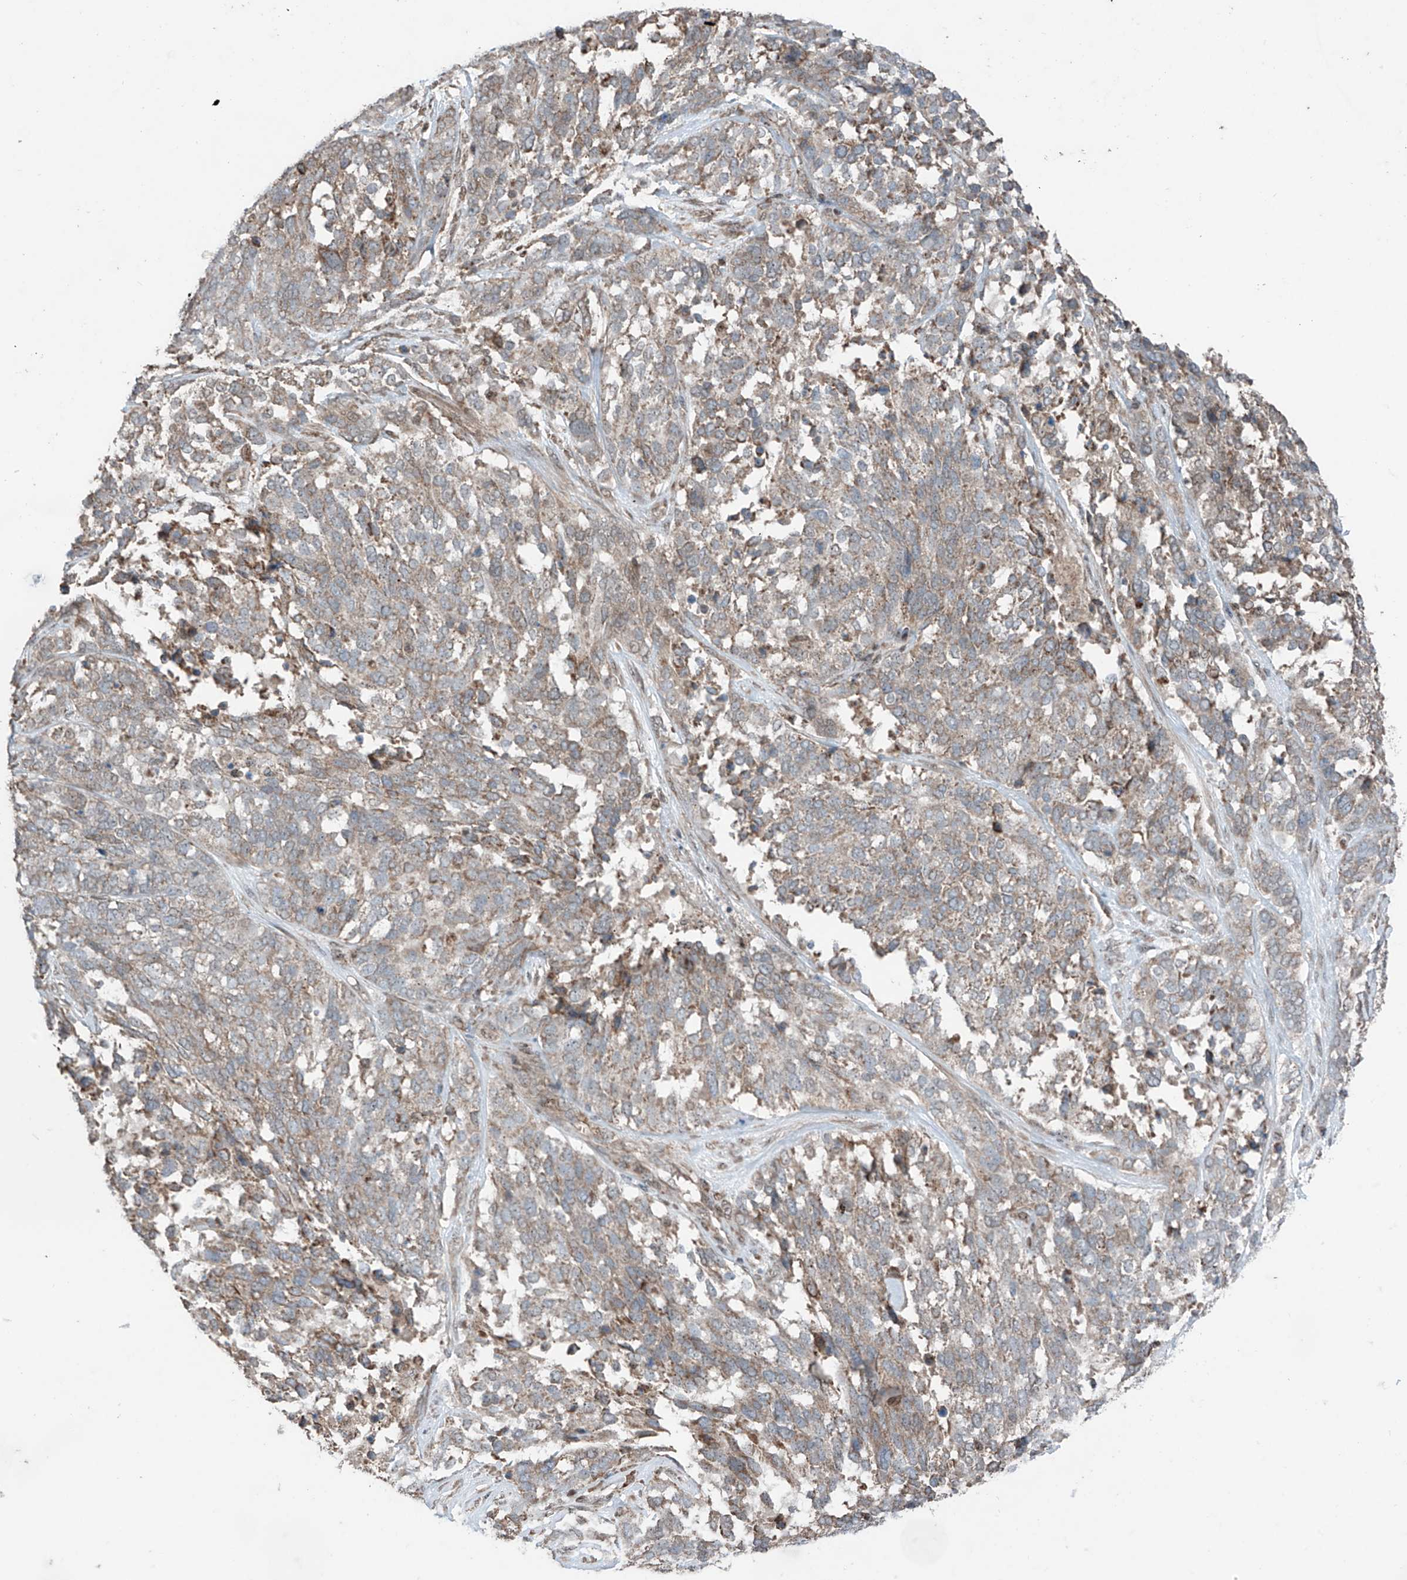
{"staining": {"intensity": "weak", "quantity": "25%-75%", "location": "cytoplasmic/membranous"}, "tissue": "ovarian cancer", "cell_type": "Tumor cells", "image_type": "cancer", "snomed": [{"axis": "morphology", "description": "Cystadenocarcinoma, serous, NOS"}, {"axis": "topography", "description": "Ovary"}], "caption": "Tumor cells exhibit low levels of weak cytoplasmic/membranous positivity in approximately 25%-75% of cells in ovarian serous cystadenocarcinoma.", "gene": "SAMD3", "patient": {"sex": "female", "age": 44}}